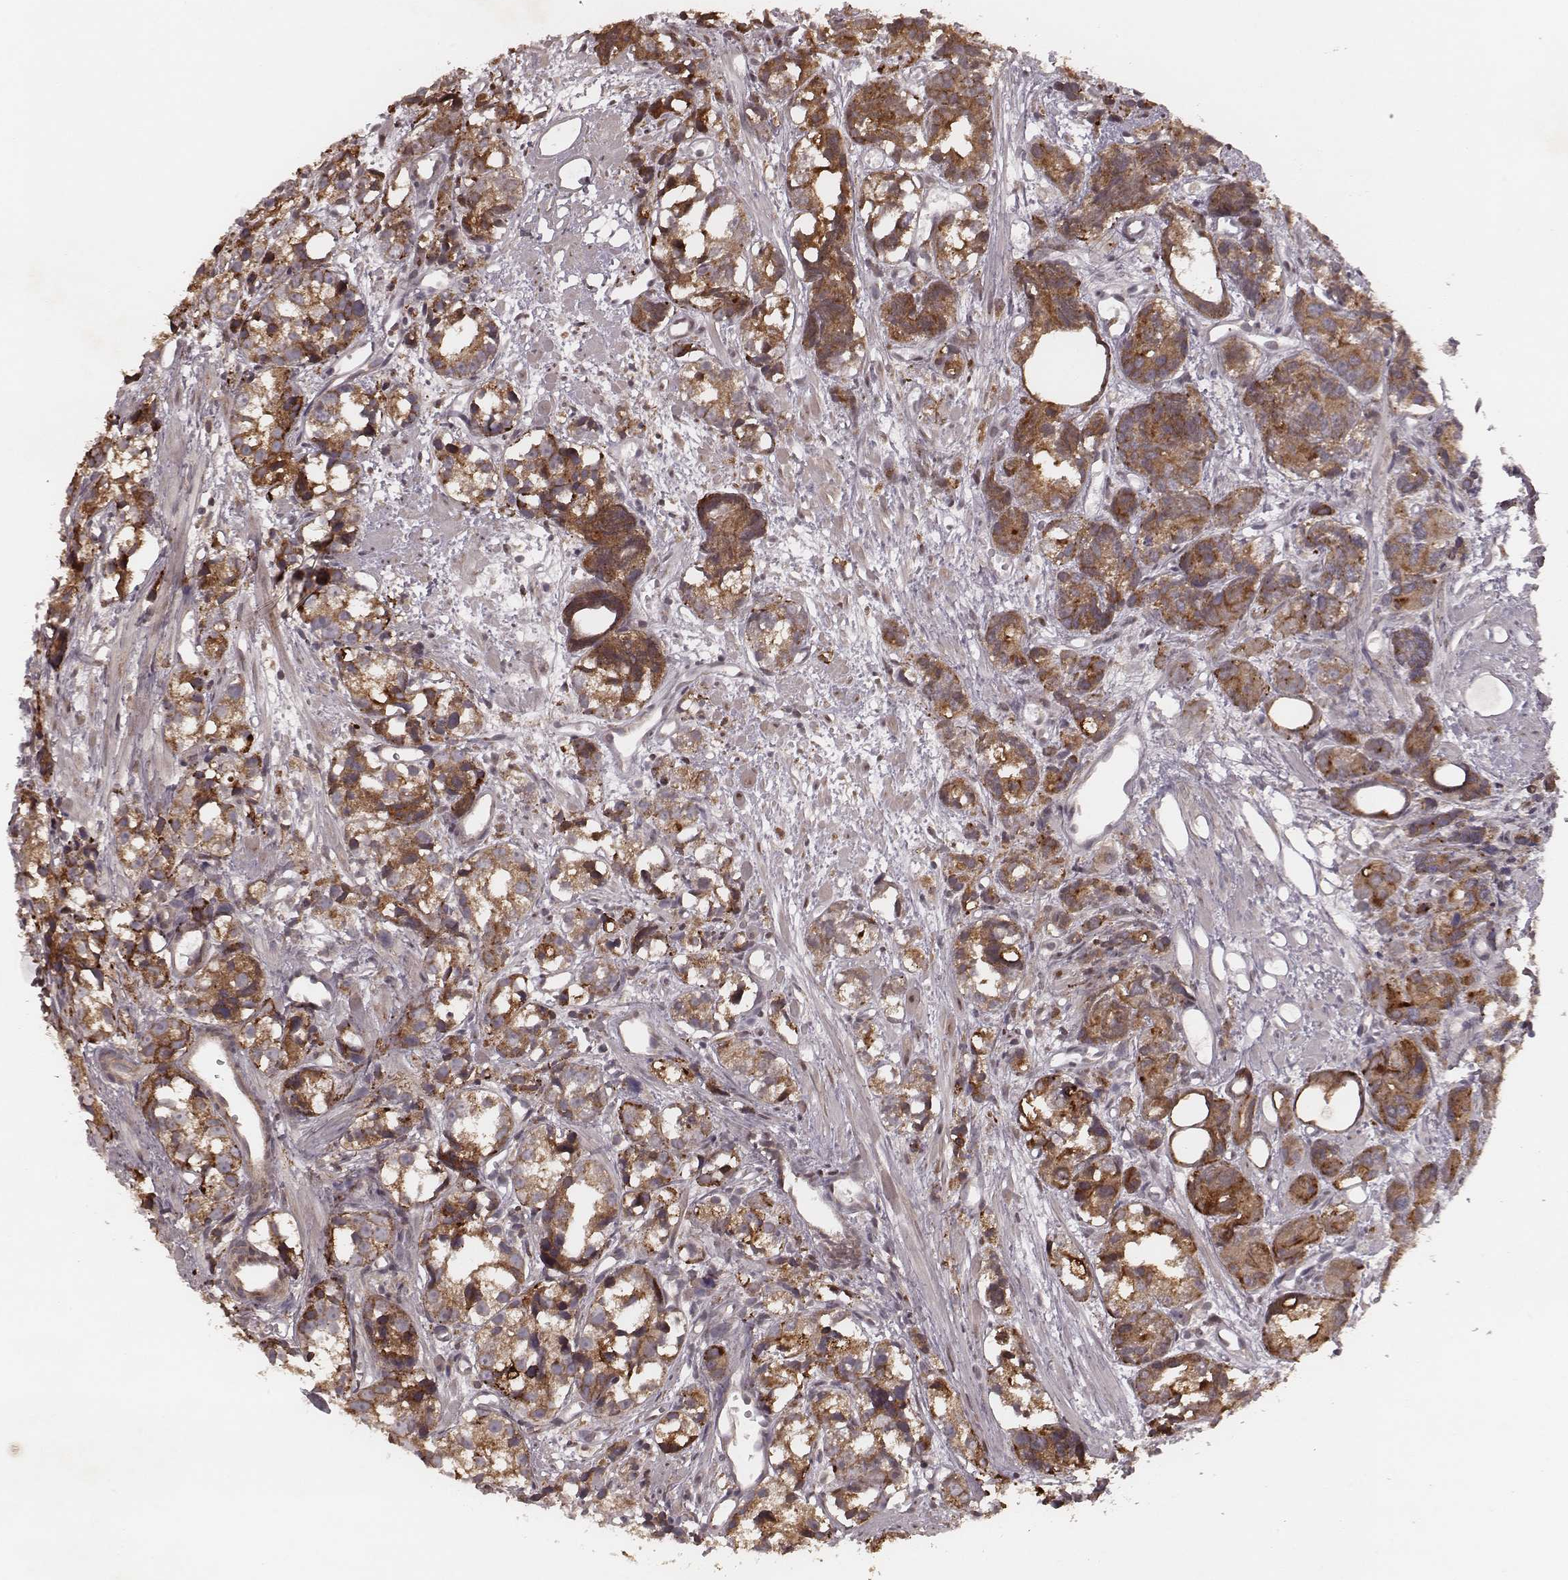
{"staining": {"intensity": "moderate", "quantity": ">75%", "location": "cytoplasmic/membranous"}, "tissue": "prostate cancer", "cell_type": "Tumor cells", "image_type": "cancer", "snomed": [{"axis": "morphology", "description": "Adenocarcinoma, High grade"}, {"axis": "topography", "description": "Prostate"}], "caption": "Prostate cancer stained with a brown dye displays moderate cytoplasmic/membranous positive staining in about >75% of tumor cells.", "gene": "MYO19", "patient": {"sex": "male", "age": 77}}